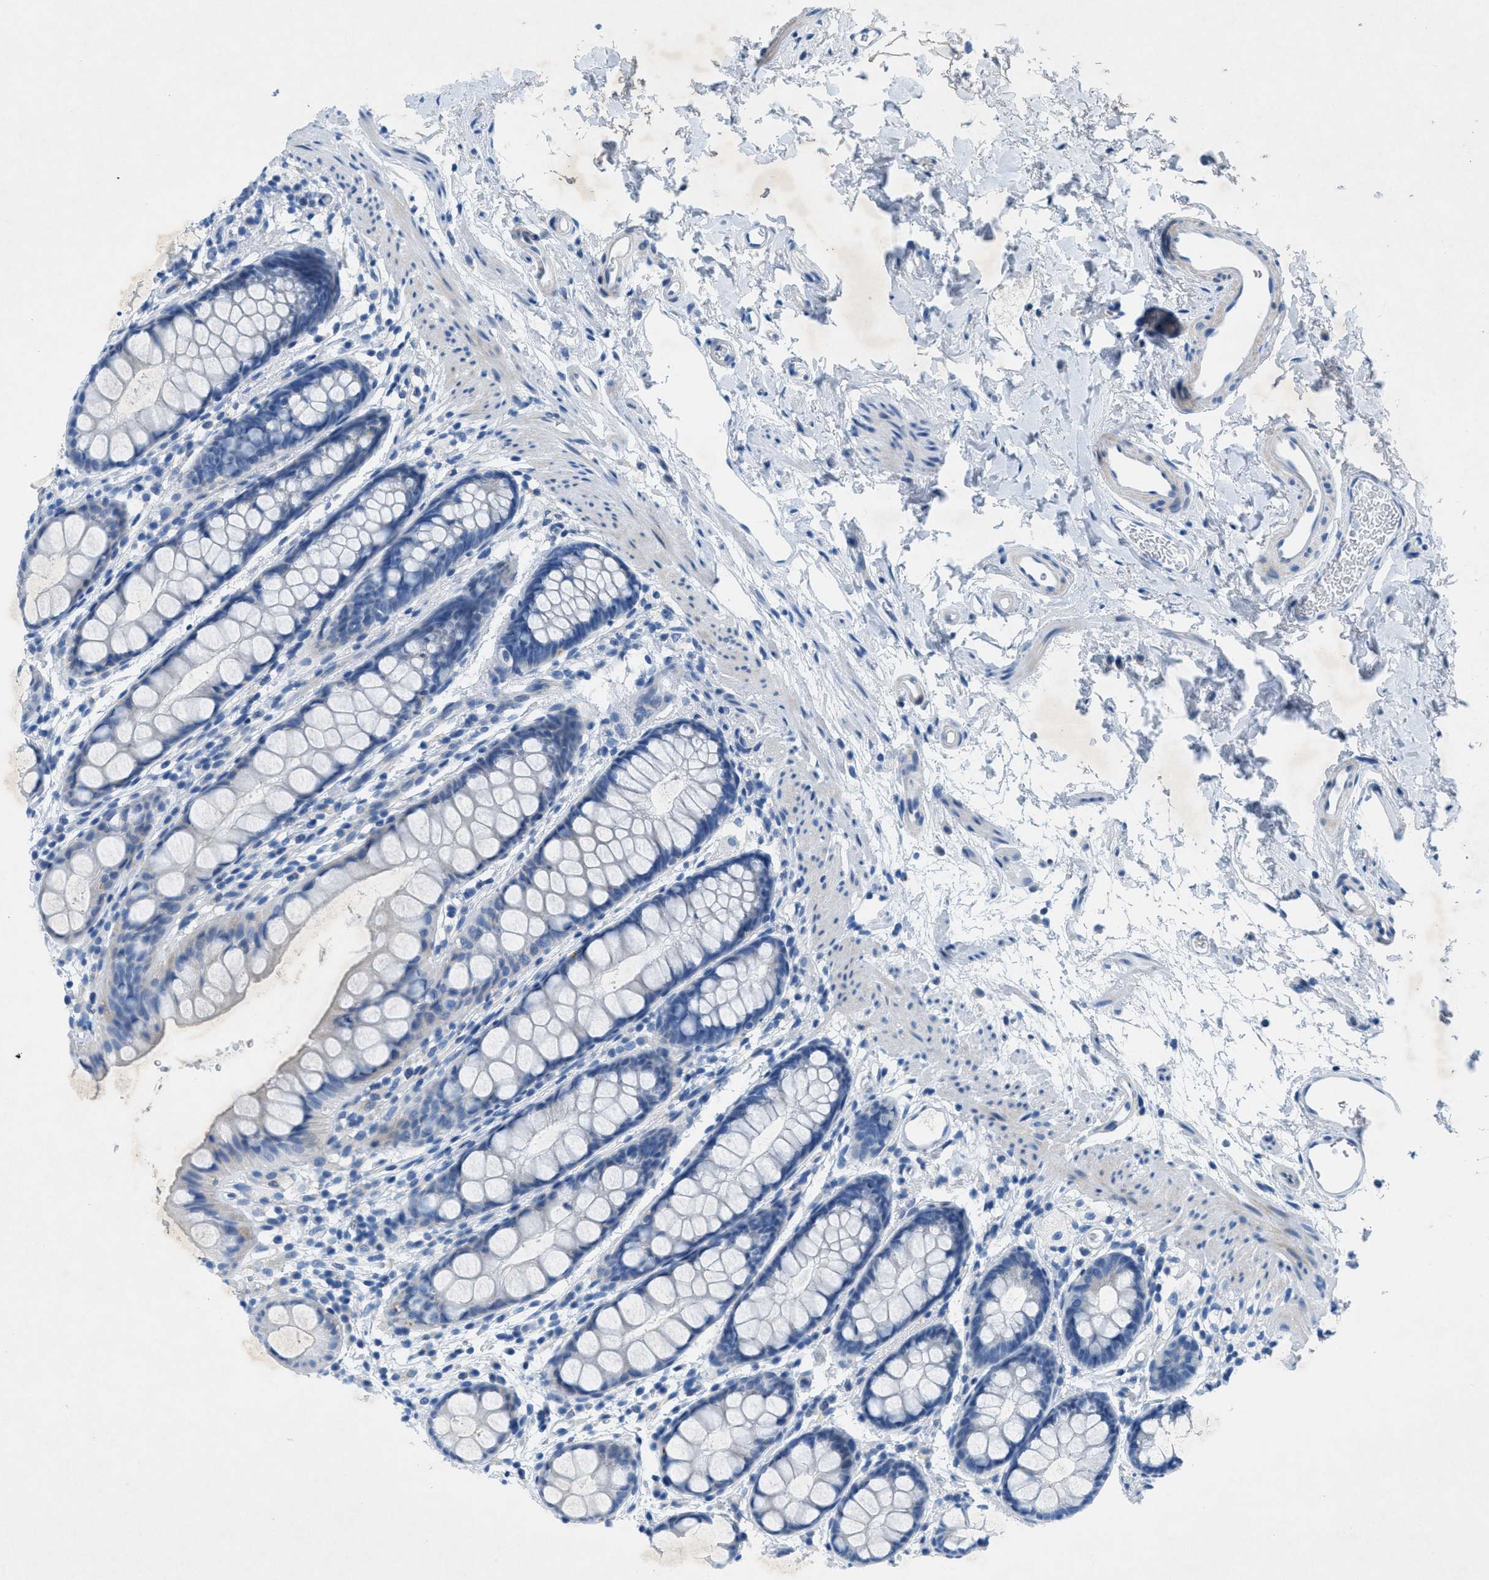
{"staining": {"intensity": "negative", "quantity": "none", "location": "none"}, "tissue": "rectum", "cell_type": "Glandular cells", "image_type": "normal", "snomed": [{"axis": "morphology", "description": "Normal tissue, NOS"}, {"axis": "topography", "description": "Rectum"}], "caption": "DAB immunohistochemical staining of benign rectum demonstrates no significant expression in glandular cells. Brightfield microscopy of immunohistochemistry stained with DAB (3,3'-diaminobenzidine) (brown) and hematoxylin (blue), captured at high magnification.", "gene": "GALNT17", "patient": {"sex": "female", "age": 65}}